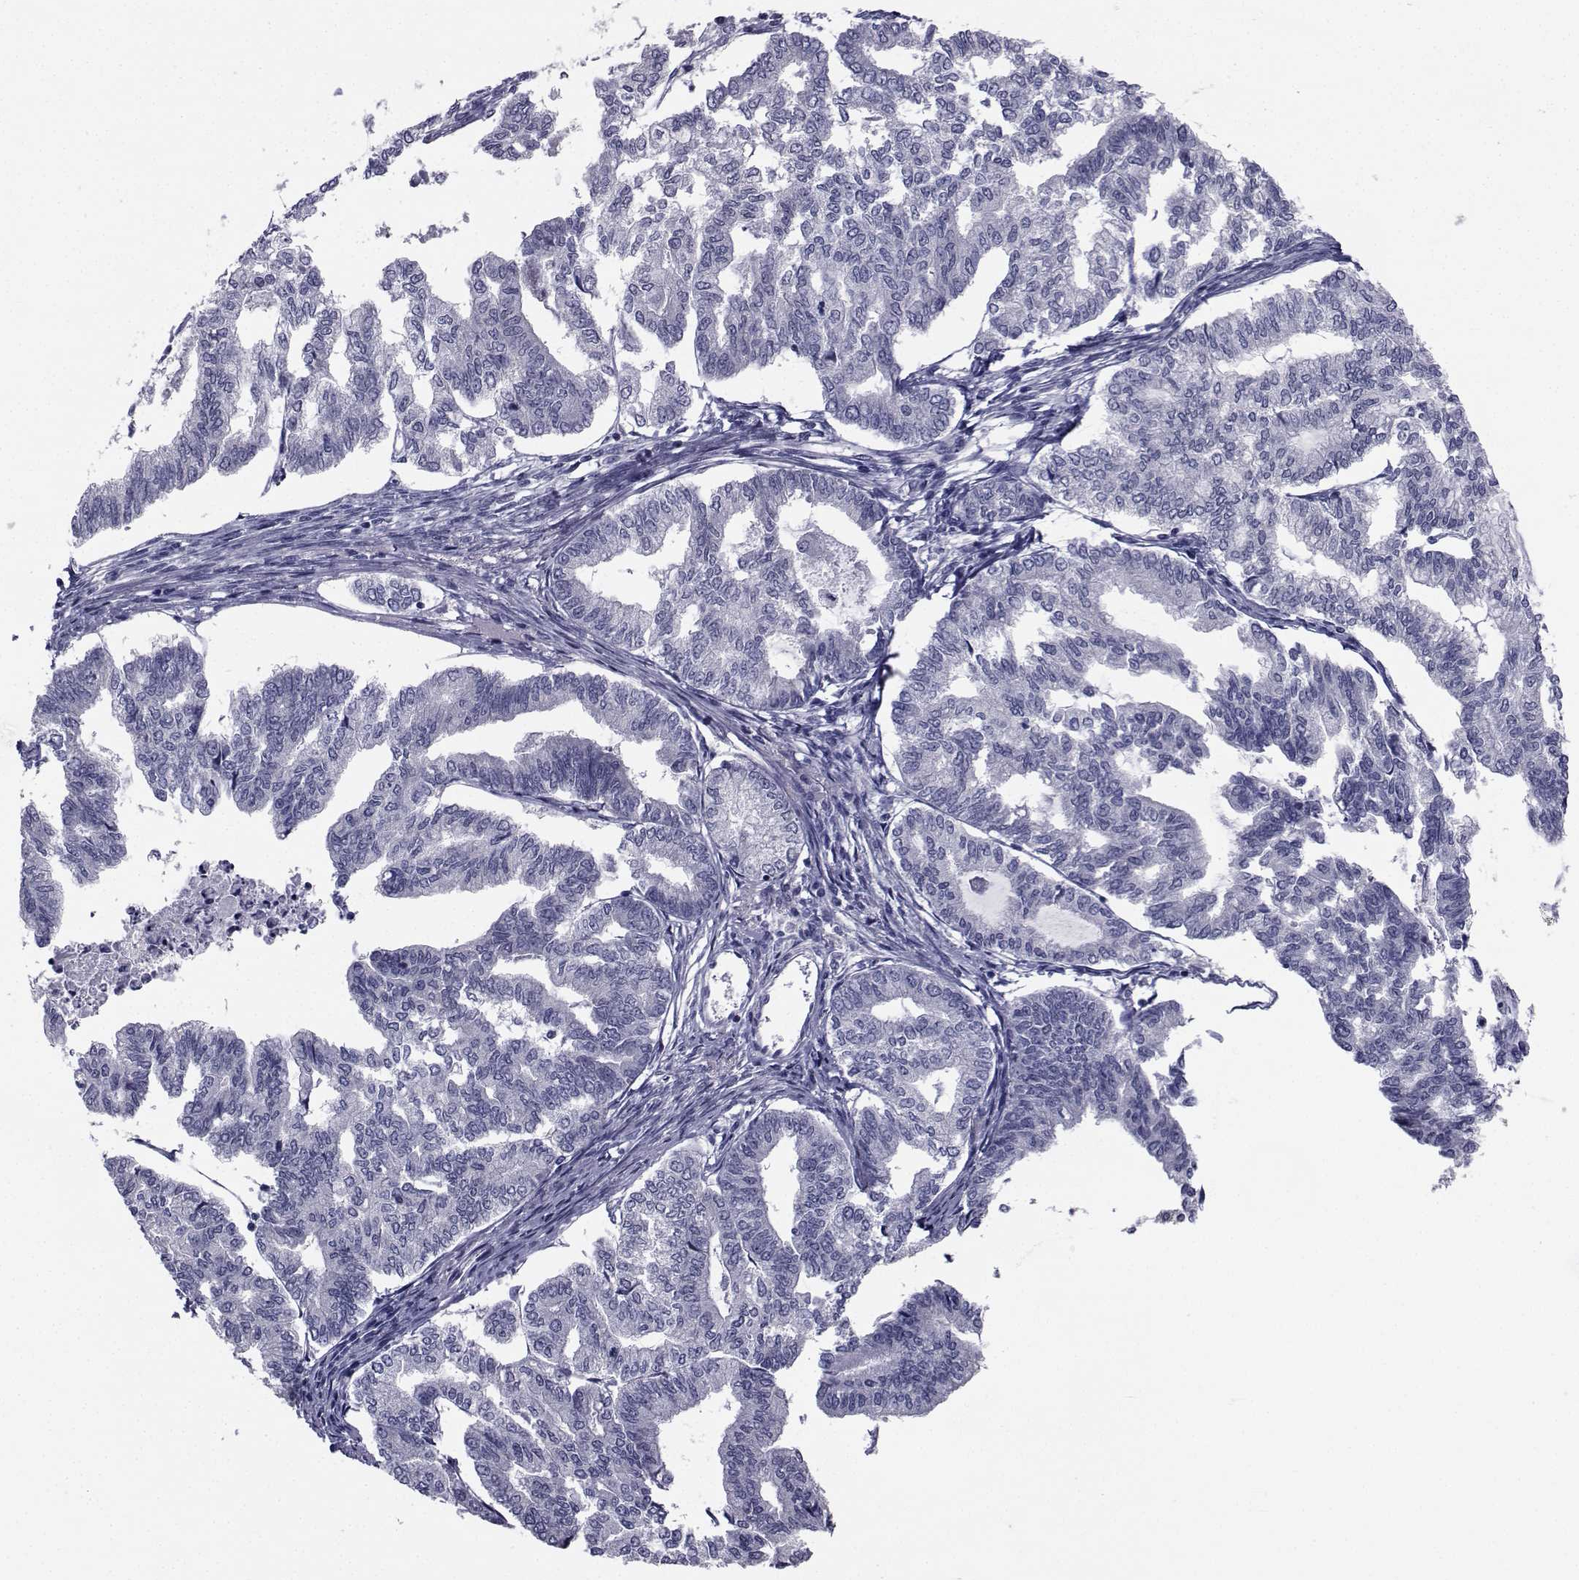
{"staining": {"intensity": "negative", "quantity": "none", "location": "none"}, "tissue": "endometrial cancer", "cell_type": "Tumor cells", "image_type": "cancer", "snomed": [{"axis": "morphology", "description": "Adenocarcinoma, NOS"}, {"axis": "topography", "description": "Endometrium"}], "caption": "Tumor cells are negative for protein expression in human endometrial adenocarcinoma.", "gene": "CHRNA1", "patient": {"sex": "female", "age": 79}}